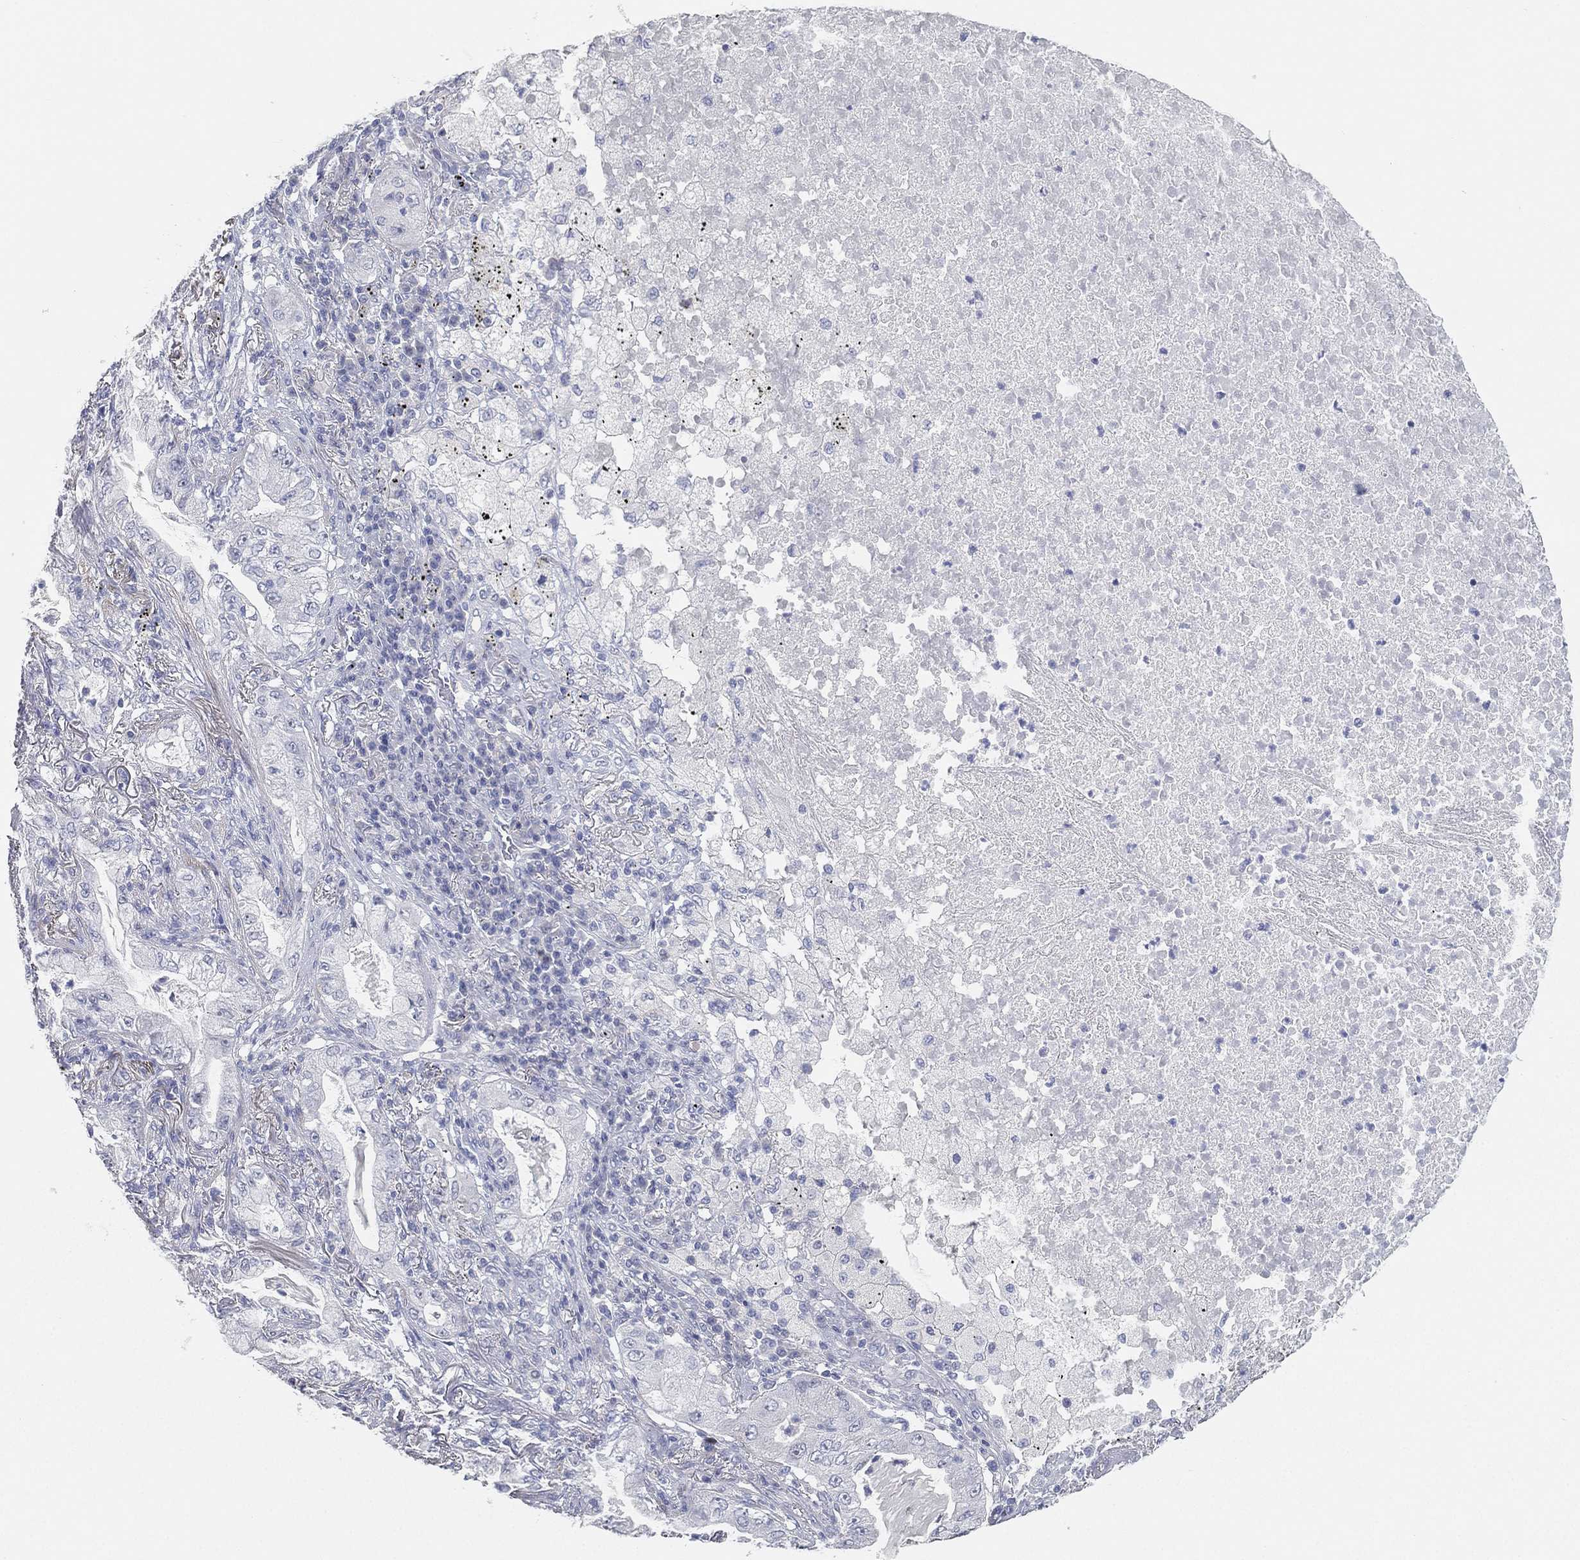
{"staining": {"intensity": "negative", "quantity": "none", "location": "none"}, "tissue": "lung cancer", "cell_type": "Tumor cells", "image_type": "cancer", "snomed": [{"axis": "morphology", "description": "Adenocarcinoma, NOS"}, {"axis": "topography", "description": "Lung"}], "caption": "DAB immunohistochemical staining of lung adenocarcinoma shows no significant expression in tumor cells.", "gene": "FAM187B", "patient": {"sex": "female", "age": 73}}